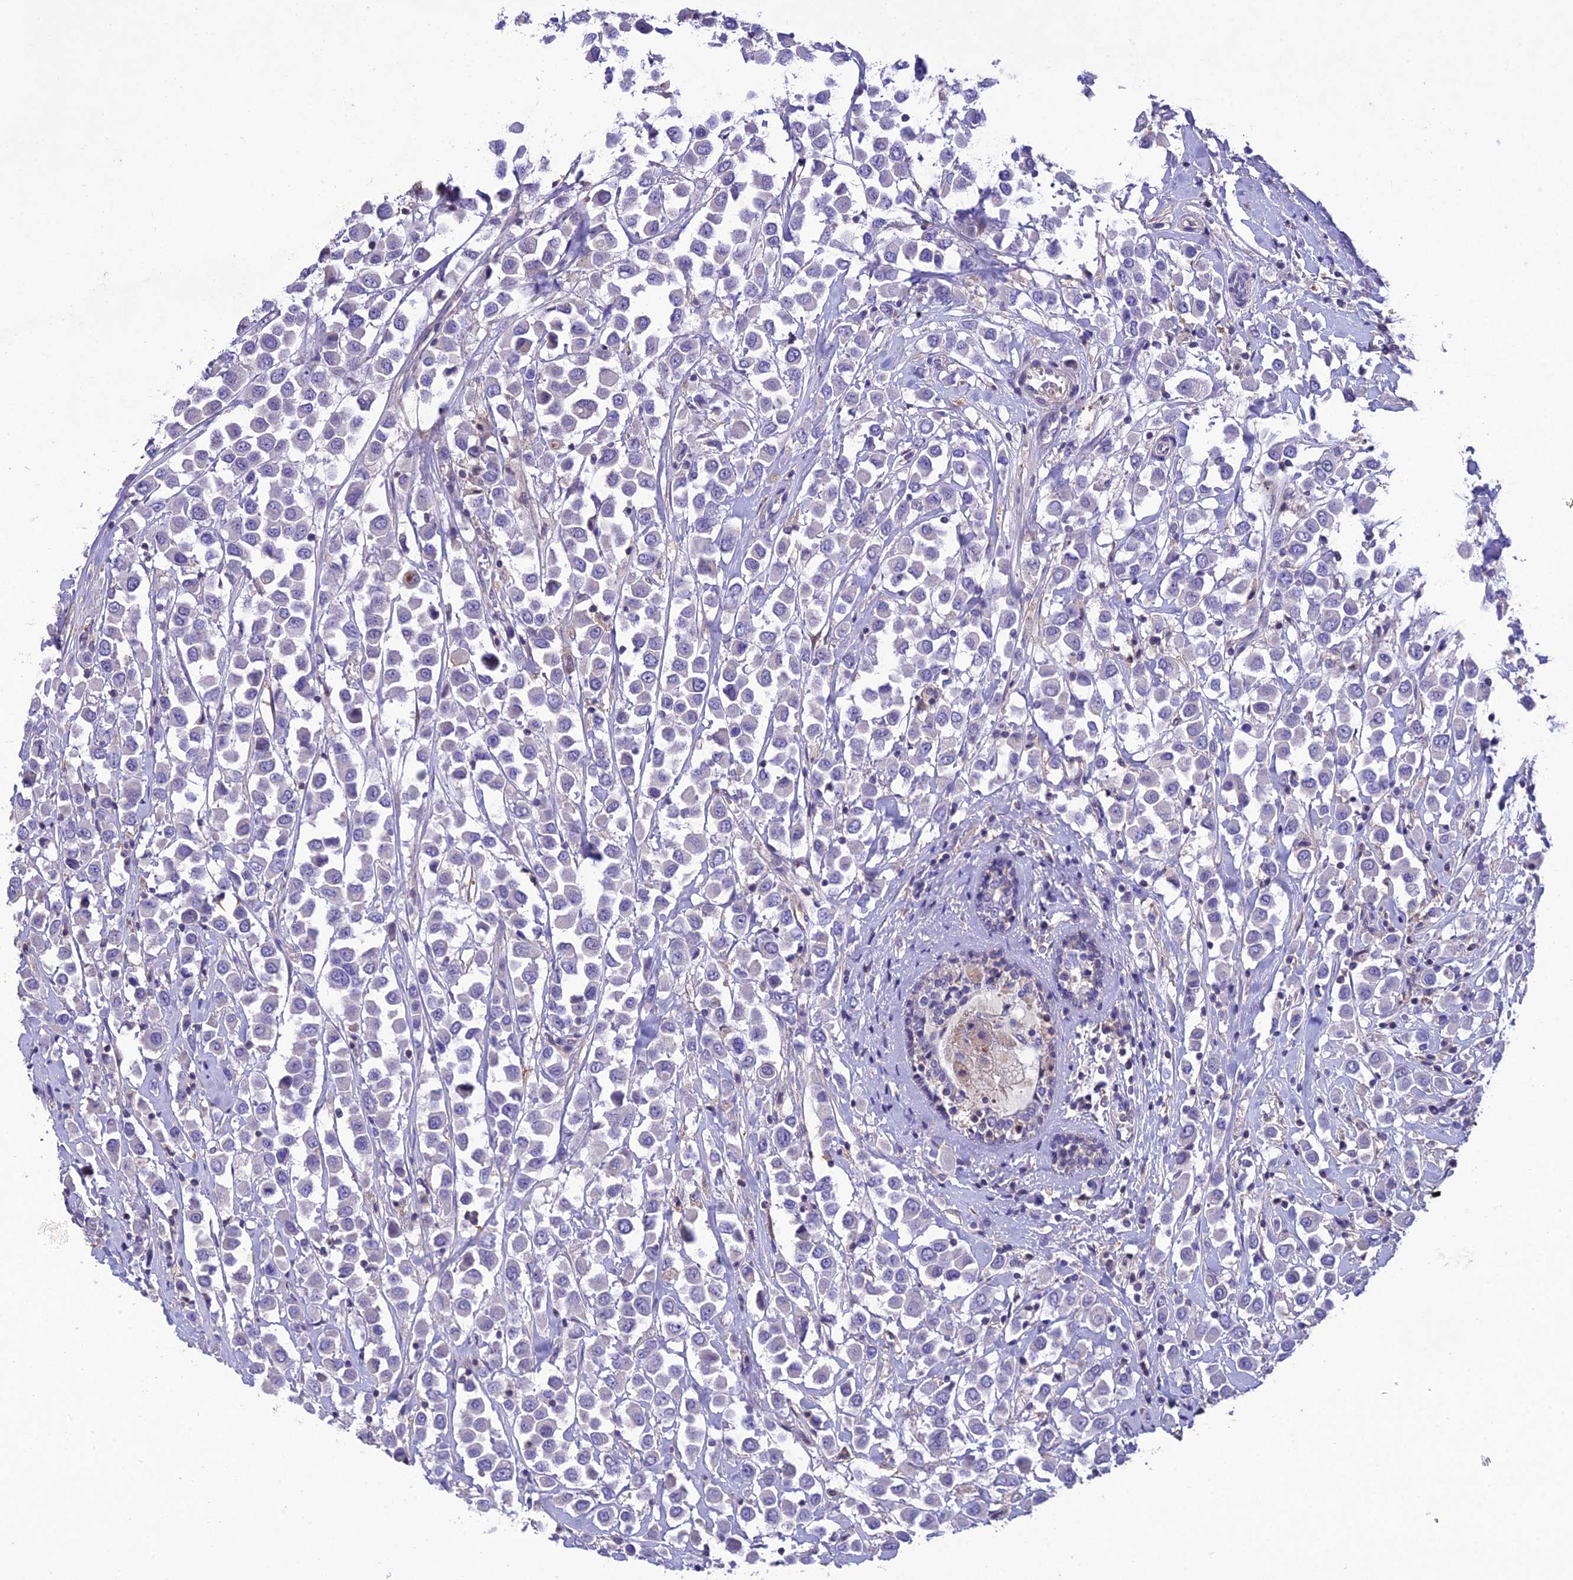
{"staining": {"intensity": "negative", "quantity": "none", "location": "none"}, "tissue": "breast cancer", "cell_type": "Tumor cells", "image_type": "cancer", "snomed": [{"axis": "morphology", "description": "Duct carcinoma"}, {"axis": "topography", "description": "Breast"}], "caption": "DAB immunohistochemical staining of breast infiltrating ductal carcinoma exhibits no significant staining in tumor cells.", "gene": "SNX24", "patient": {"sex": "female", "age": 61}}